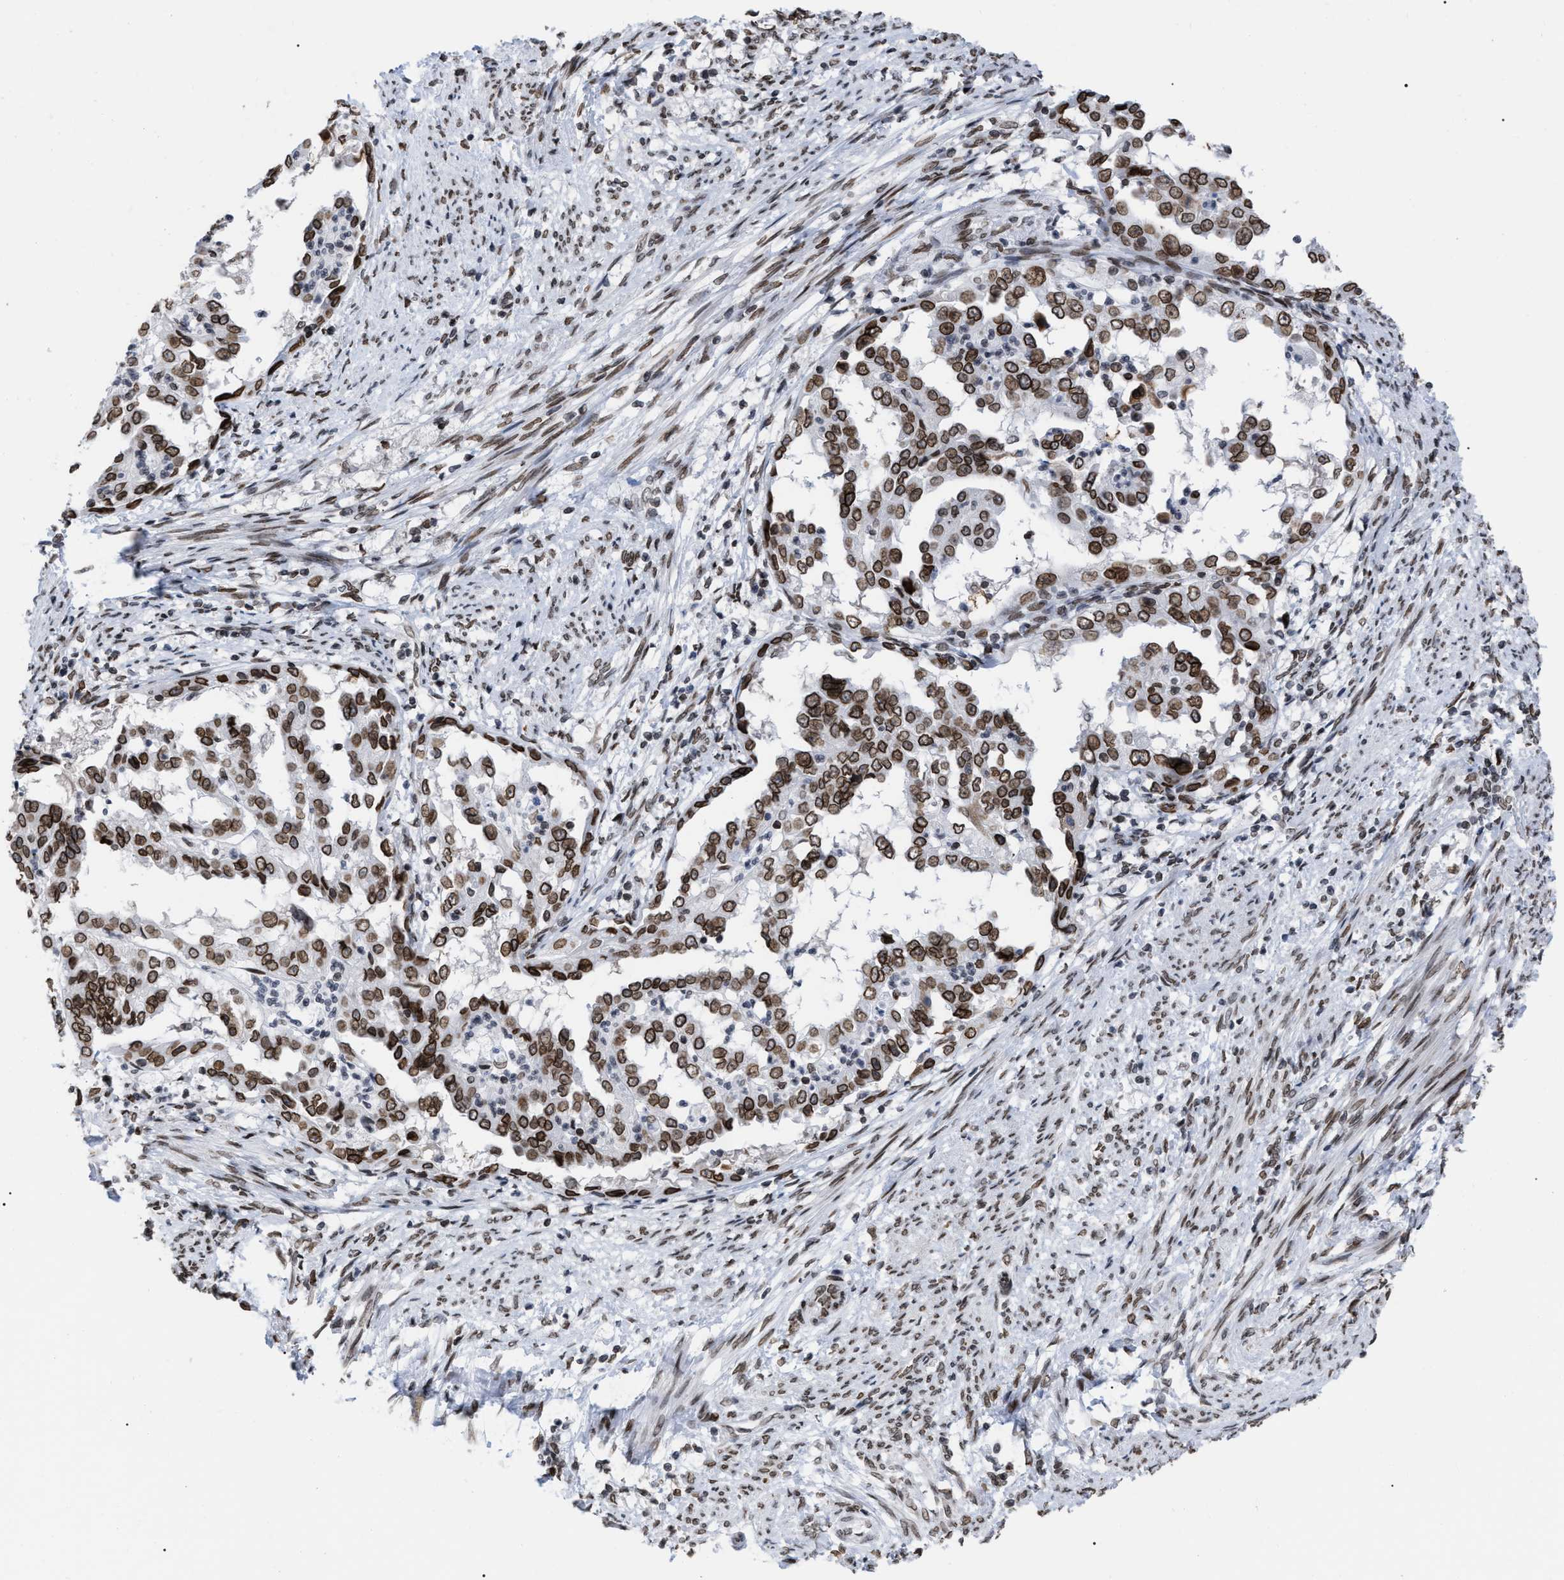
{"staining": {"intensity": "strong", "quantity": ">75%", "location": "cytoplasmic/membranous,nuclear"}, "tissue": "endometrial cancer", "cell_type": "Tumor cells", "image_type": "cancer", "snomed": [{"axis": "morphology", "description": "Adenocarcinoma, NOS"}, {"axis": "topography", "description": "Endometrium"}], "caption": "IHC of human adenocarcinoma (endometrial) reveals high levels of strong cytoplasmic/membranous and nuclear expression in about >75% of tumor cells. (DAB IHC with brightfield microscopy, high magnification).", "gene": "TPR", "patient": {"sex": "female", "age": 85}}